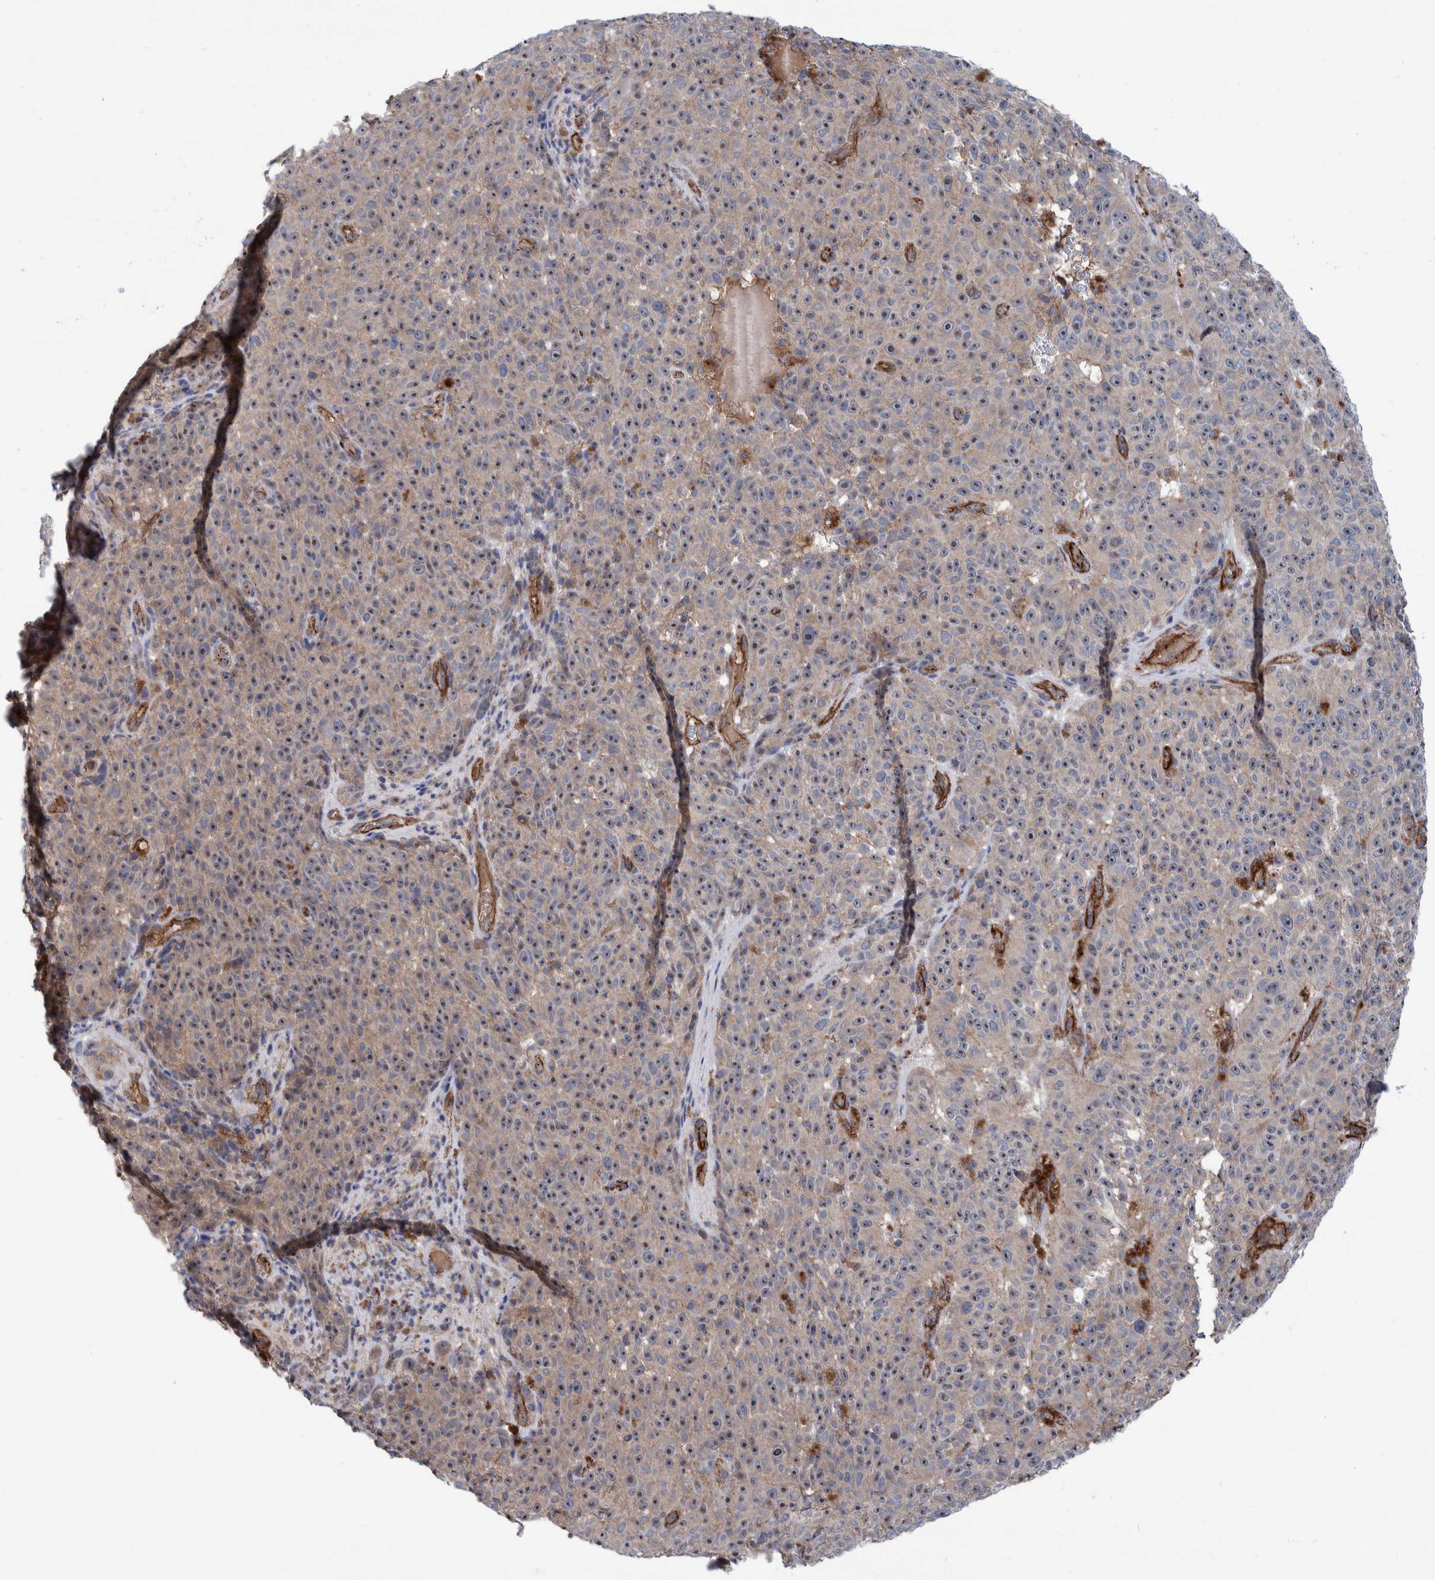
{"staining": {"intensity": "moderate", "quantity": ">75%", "location": "cytoplasmic/membranous,nuclear"}, "tissue": "melanoma", "cell_type": "Tumor cells", "image_type": "cancer", "snomed": [{"axis": "morphology", "description": "Malignant melanoma, NOS"}, {"axis": "topography", "description": "Skin"}], "caption": "Immunohistochemistry of human malignant melanoma exhibits medium levels of moderate cytoplasmic/membranous and nuclear staining in about >75% of tumor cells.", "gene": "SLC25A10", "patient": {"sex": "female", "age": 82}}